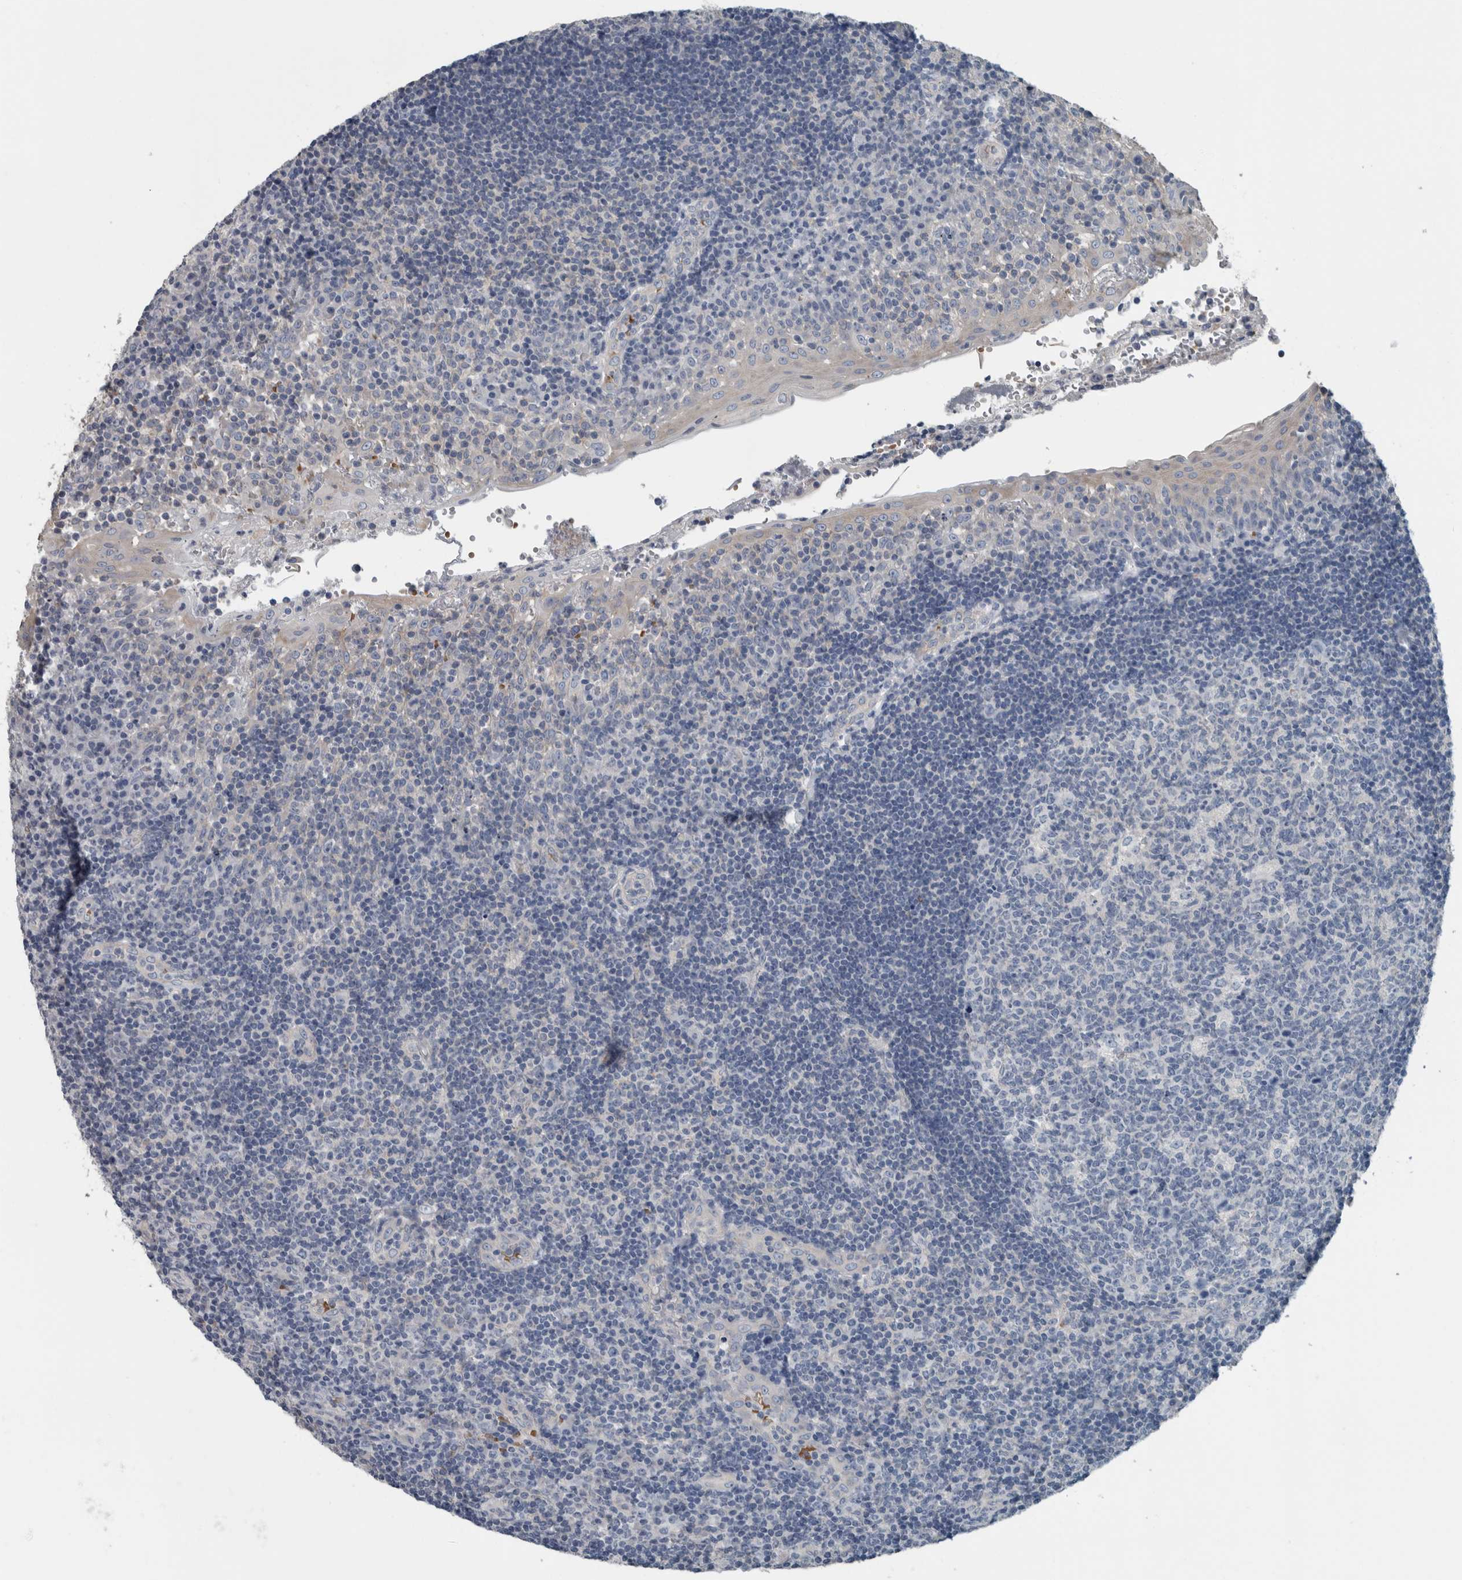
{"staining": {"intensity": "negative", "quantity": "none", "location": "none"}, "tissue": "tonsil", "cell_type": "Germinal center cells", "image_type": "normal", "snomed": [{"axis": "morphology", "description": "Normal tissue, NOS"}, {"axis": "topography", "description": "Tonsil"}], "caption": "High power microscopy micrograph of an IHC histopathology image of benign tonsil, revealing no significant expression in germinal center cells. Brightfield microscopy of immunohistochemistry stained with DAB (3,3'-diaminobenzidine) (brown) and hematoxylin (blue), captured at high magnification.", "gene": "SH3GL2", "patient": {"sex": "female", "age": 40}}